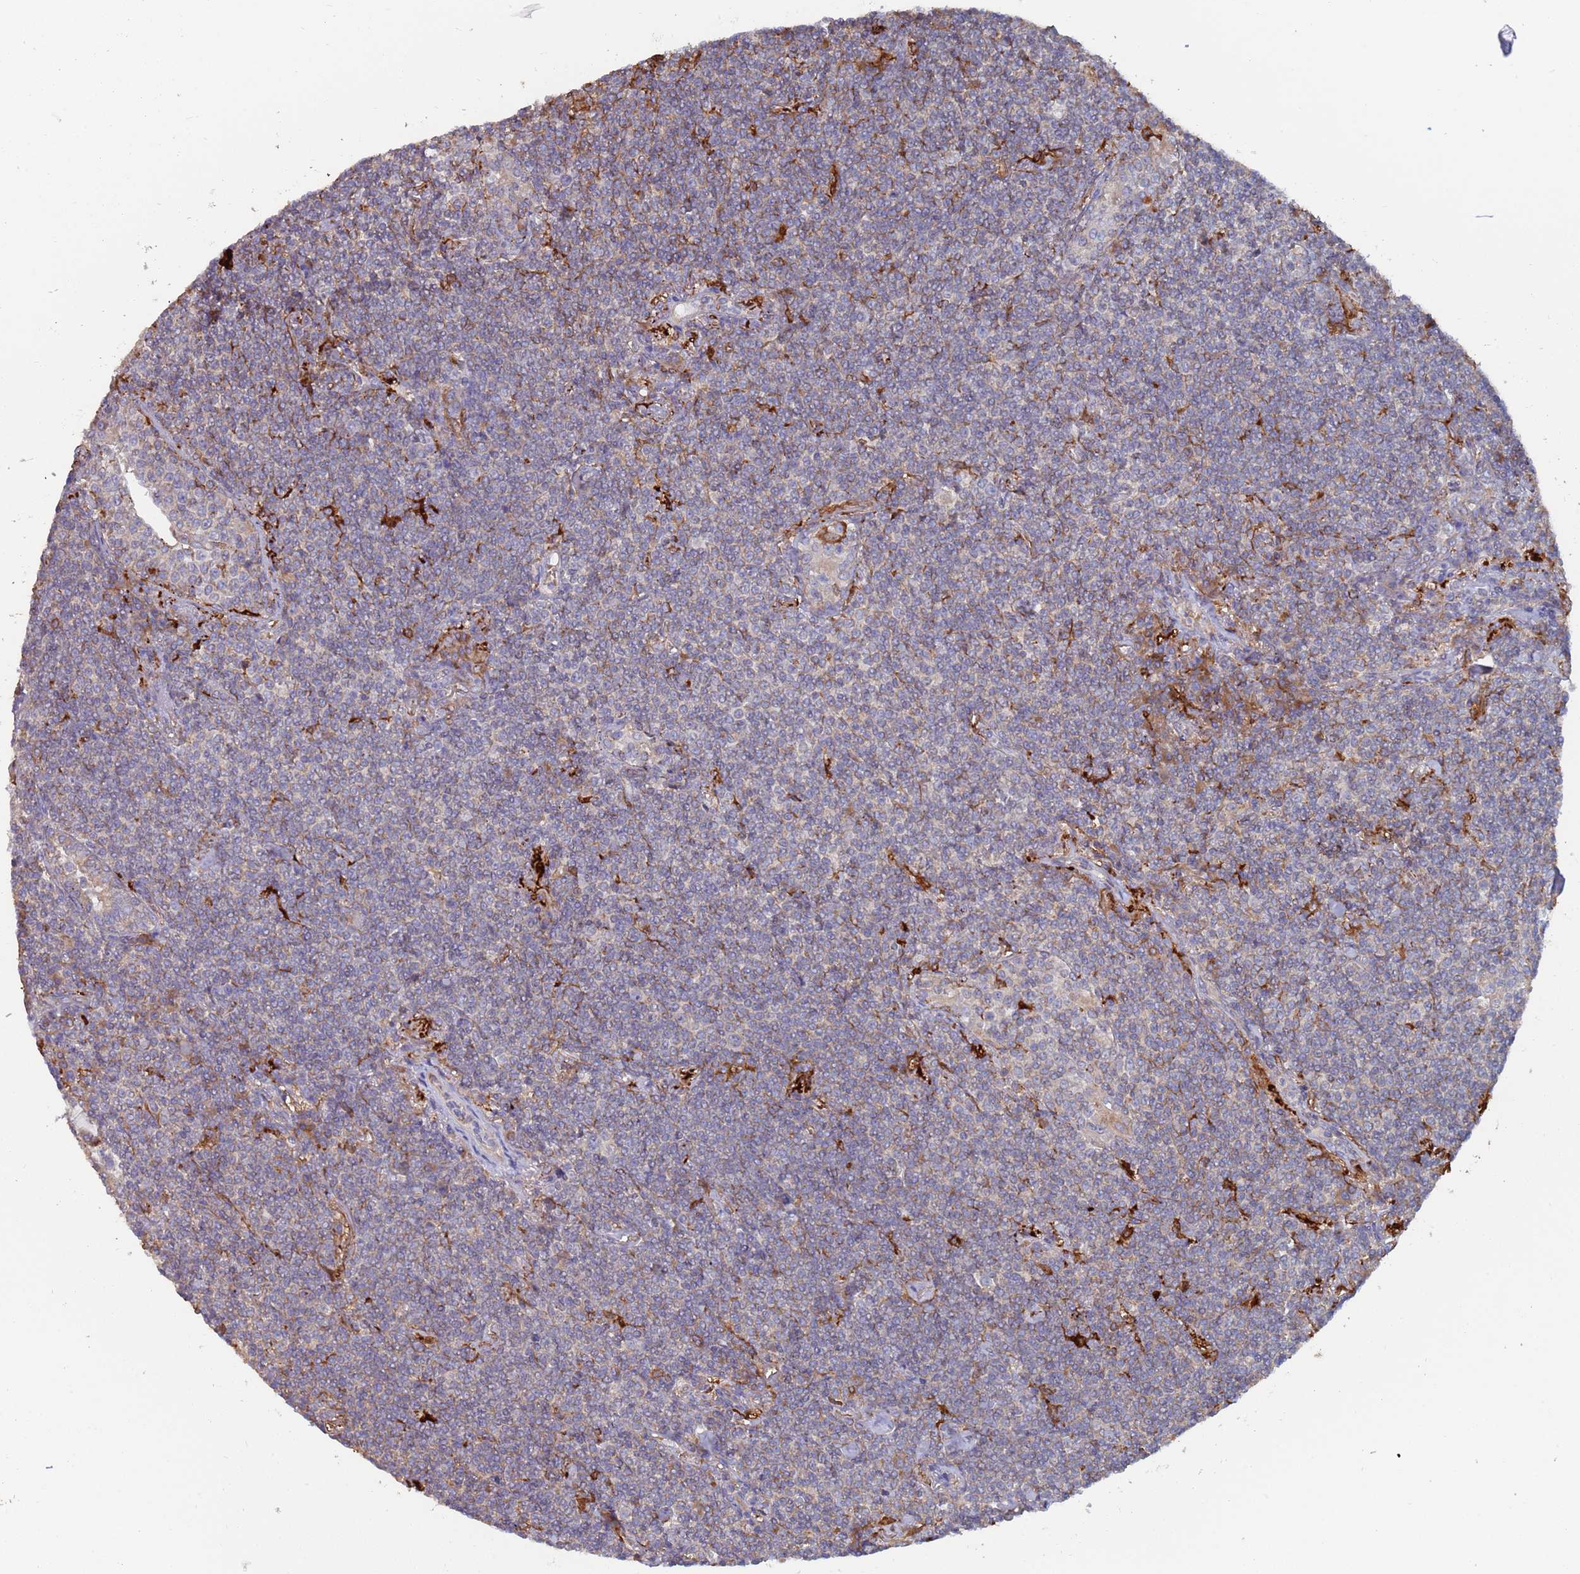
{"staining": {"intensity": "moderate", "quantity": "25%-75%", "location": "cytoplasmic/membranous"}, "tissue": "lymphoma", "cell_type": "Tumor cells", "image_type": "cancer", "snomed": [{"axis": "morphology", "description": "Malignant lymphoma, non-Hodgkin's type, Low grade"}, {"axis": "topography", "description": "Lung"}], "caption": "Immunohistochemistry of lymphoma demonstrates medium levels of moderate cytoplasmic/membranous expression in approximately 25%-75% of tumor cells.", "gene": "MALRD1", "patient": {"sex": "female", "age": 71}}